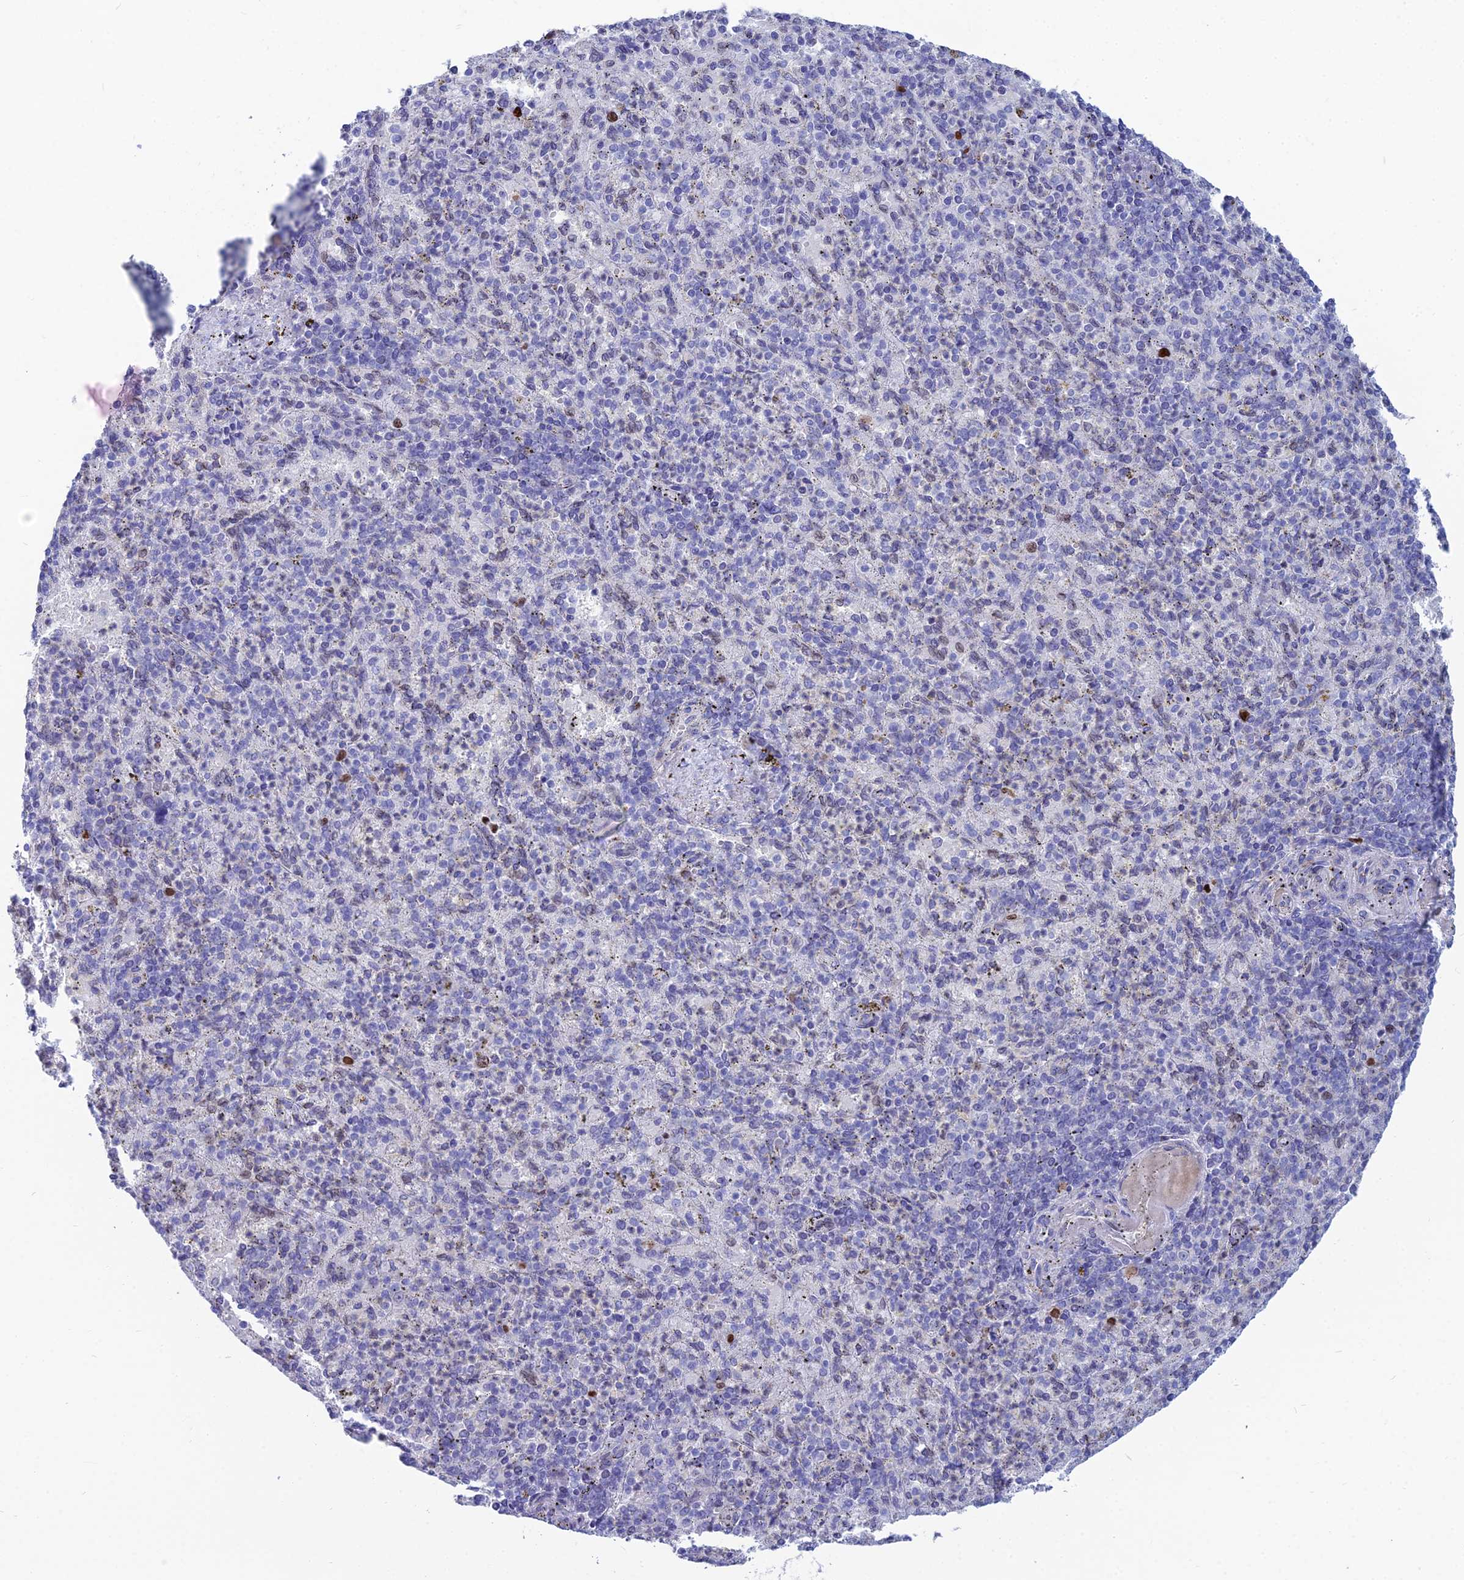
{"staining": {"intensity": "negative", "quantity": "none", "location": "none"}, "tissue": "spleen", "cell_type": "Cells in red pulp", "image_type": "normal", "snomed": [{"axis": "morphology", "description": "Normal tissue, NOS"}, {"axis": "topography", "description": "Spleen"}], "caption": "An immunohistochemistry (IHC) image of benign spleen is shown. There is no staining in cells in red pulp of spleen.", "gene": "ENSG00000285920", "patient": {"sex": "female", "age": 74}}